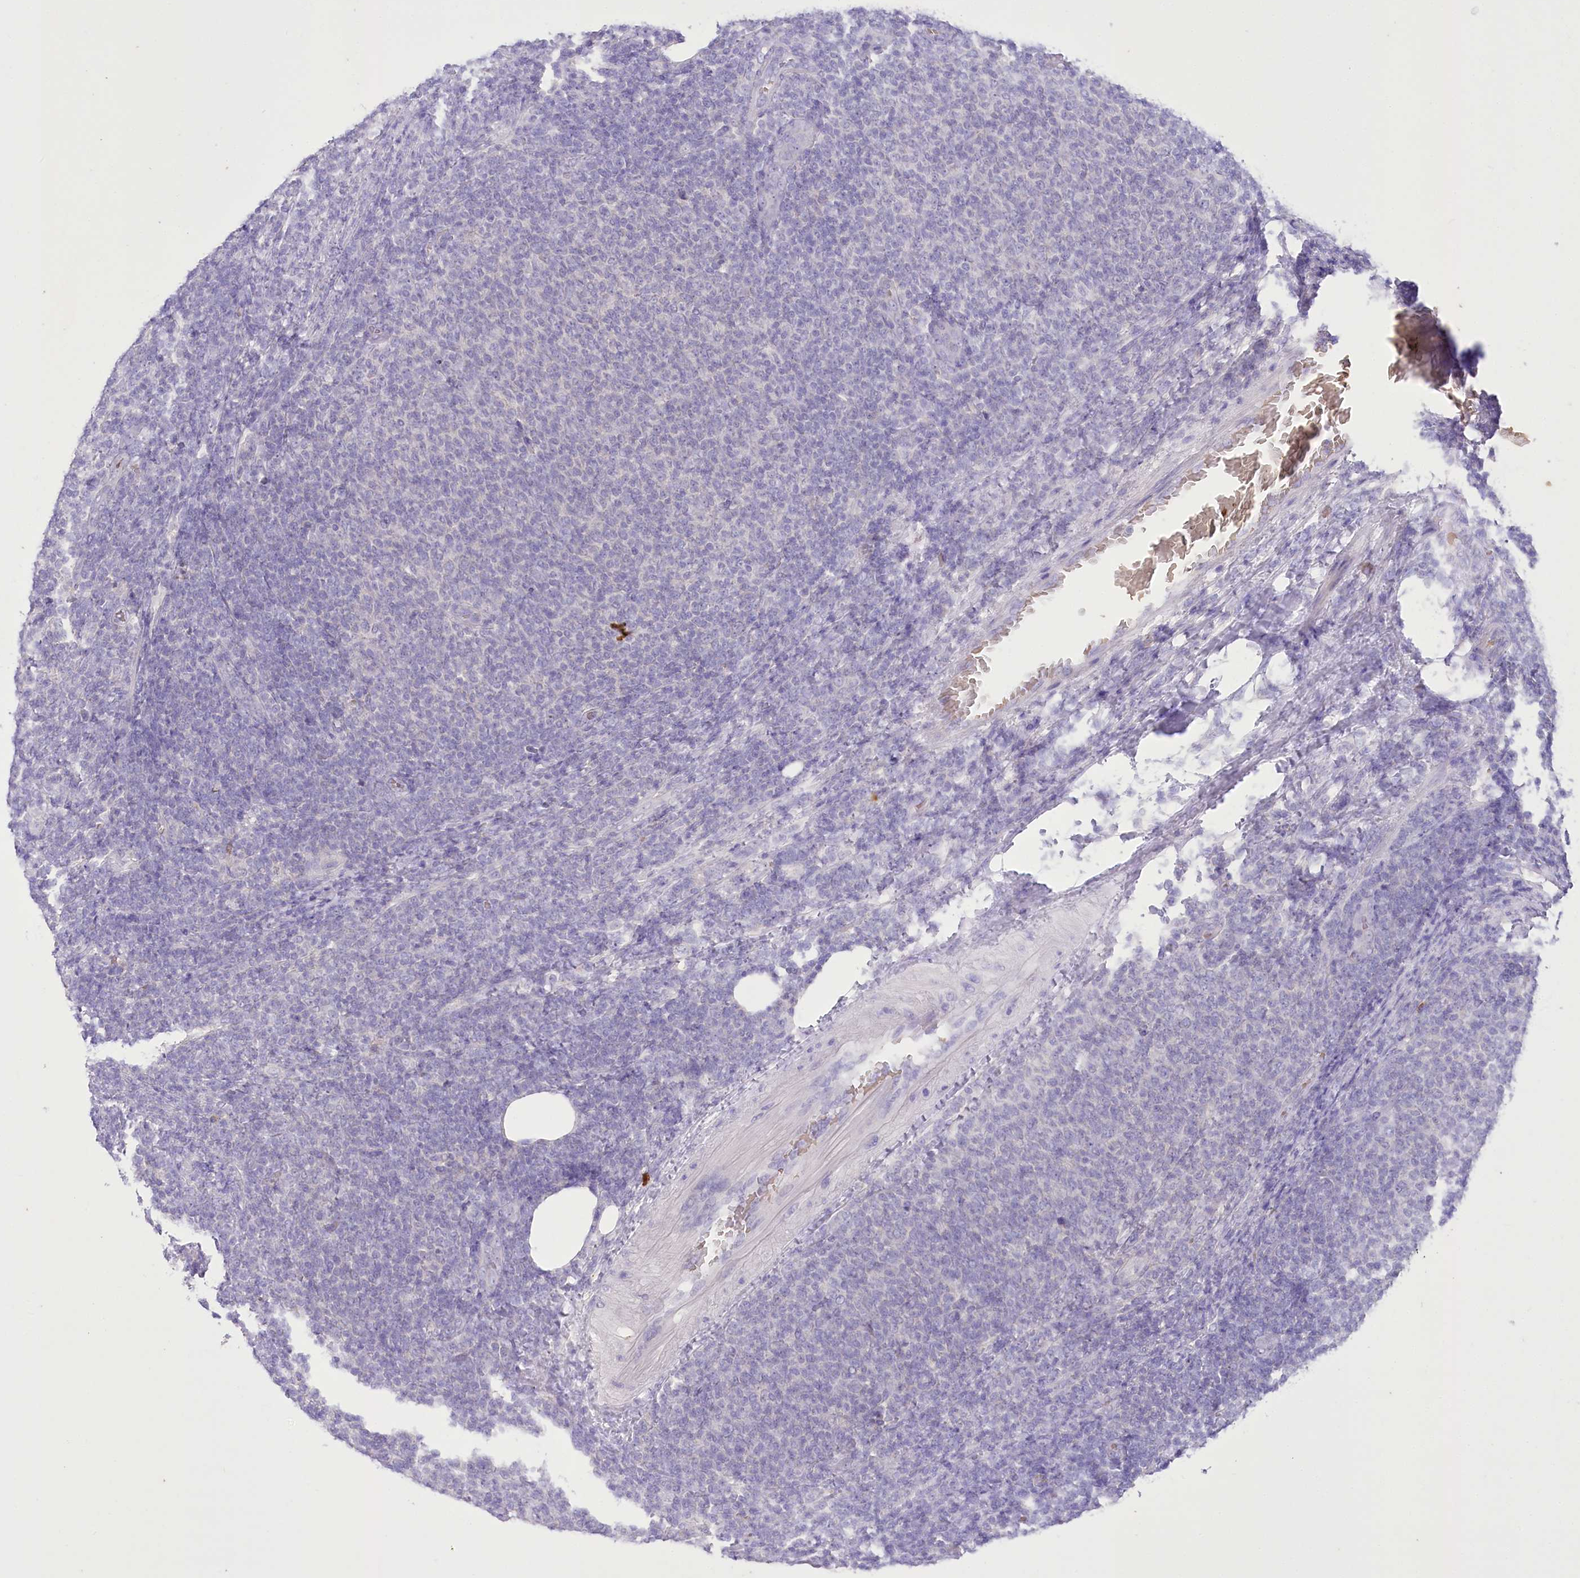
{"staining": {"intensity": "negative", "quantity": "none", "location": "none"}, "tissue": "lymphoma", "cell_type": "Tumor cells", "image_type": "cancer", "snomed": [{"axis": "morphology", "description": "Malignant lymphoma, non-Hodgkin's type, Low grade"}, {"axis": "topography", "description": "Lymph node"}], "caption": "There is no significant staining in tumor cells of lymphoma.", "gene": "PRSS53", "patient": {"sex": "male", "age": 66}}